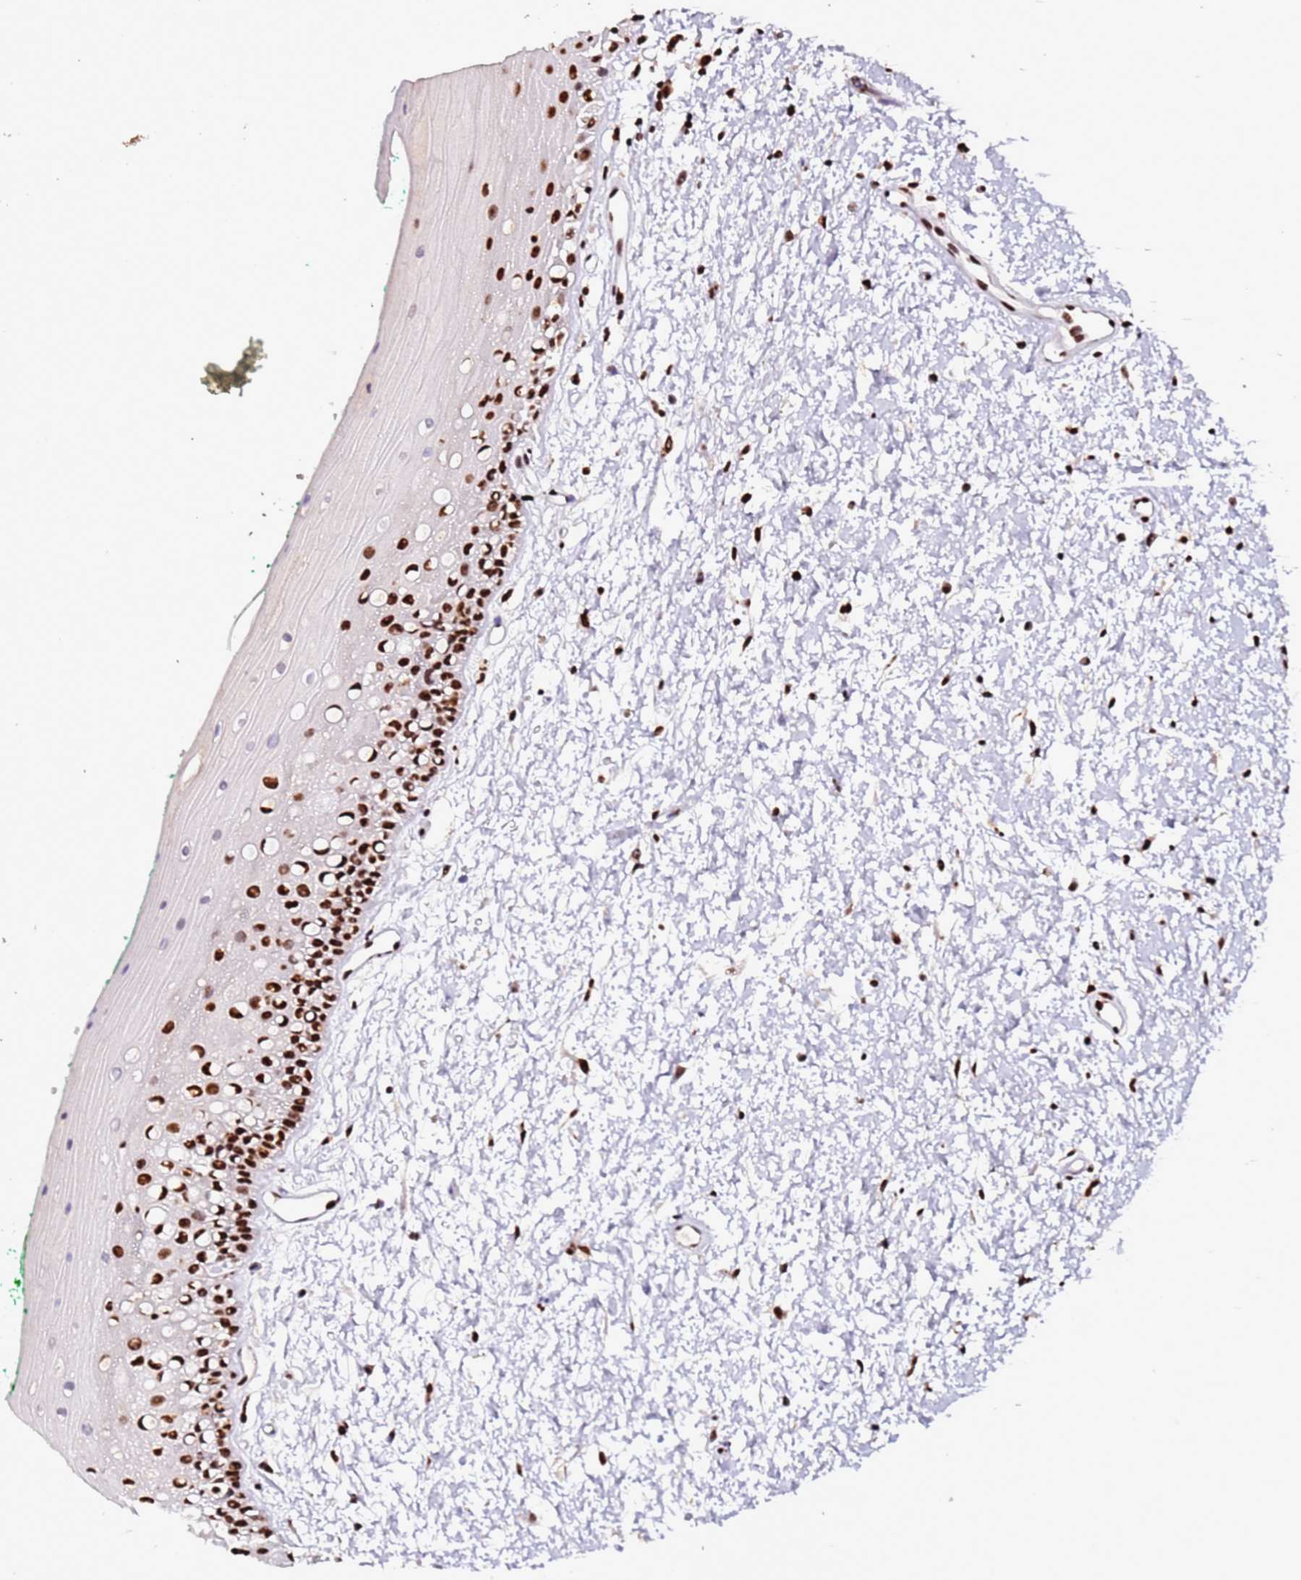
{"staining": {"intensity": "strong", "quantity": ">75%", "location": "nuclear"}, "tissue": "oral mucosa", "cell_type": "Squamous epithelial cells", "image_type": "normal", "snomed": [{"axis": "morphology", "description": "Normal tissue, NOS"}, {"axis": "topography", "description": "Oral tissue"}], "caption": "The histopathology image displays immunohistochemical staining of normal oral mucosa. There is strong nuclear expression is appreciated in about >75% of squamous epithelial cells.", "gene": "C6orf226", "patient": {"sex": "female", "age": 70}}